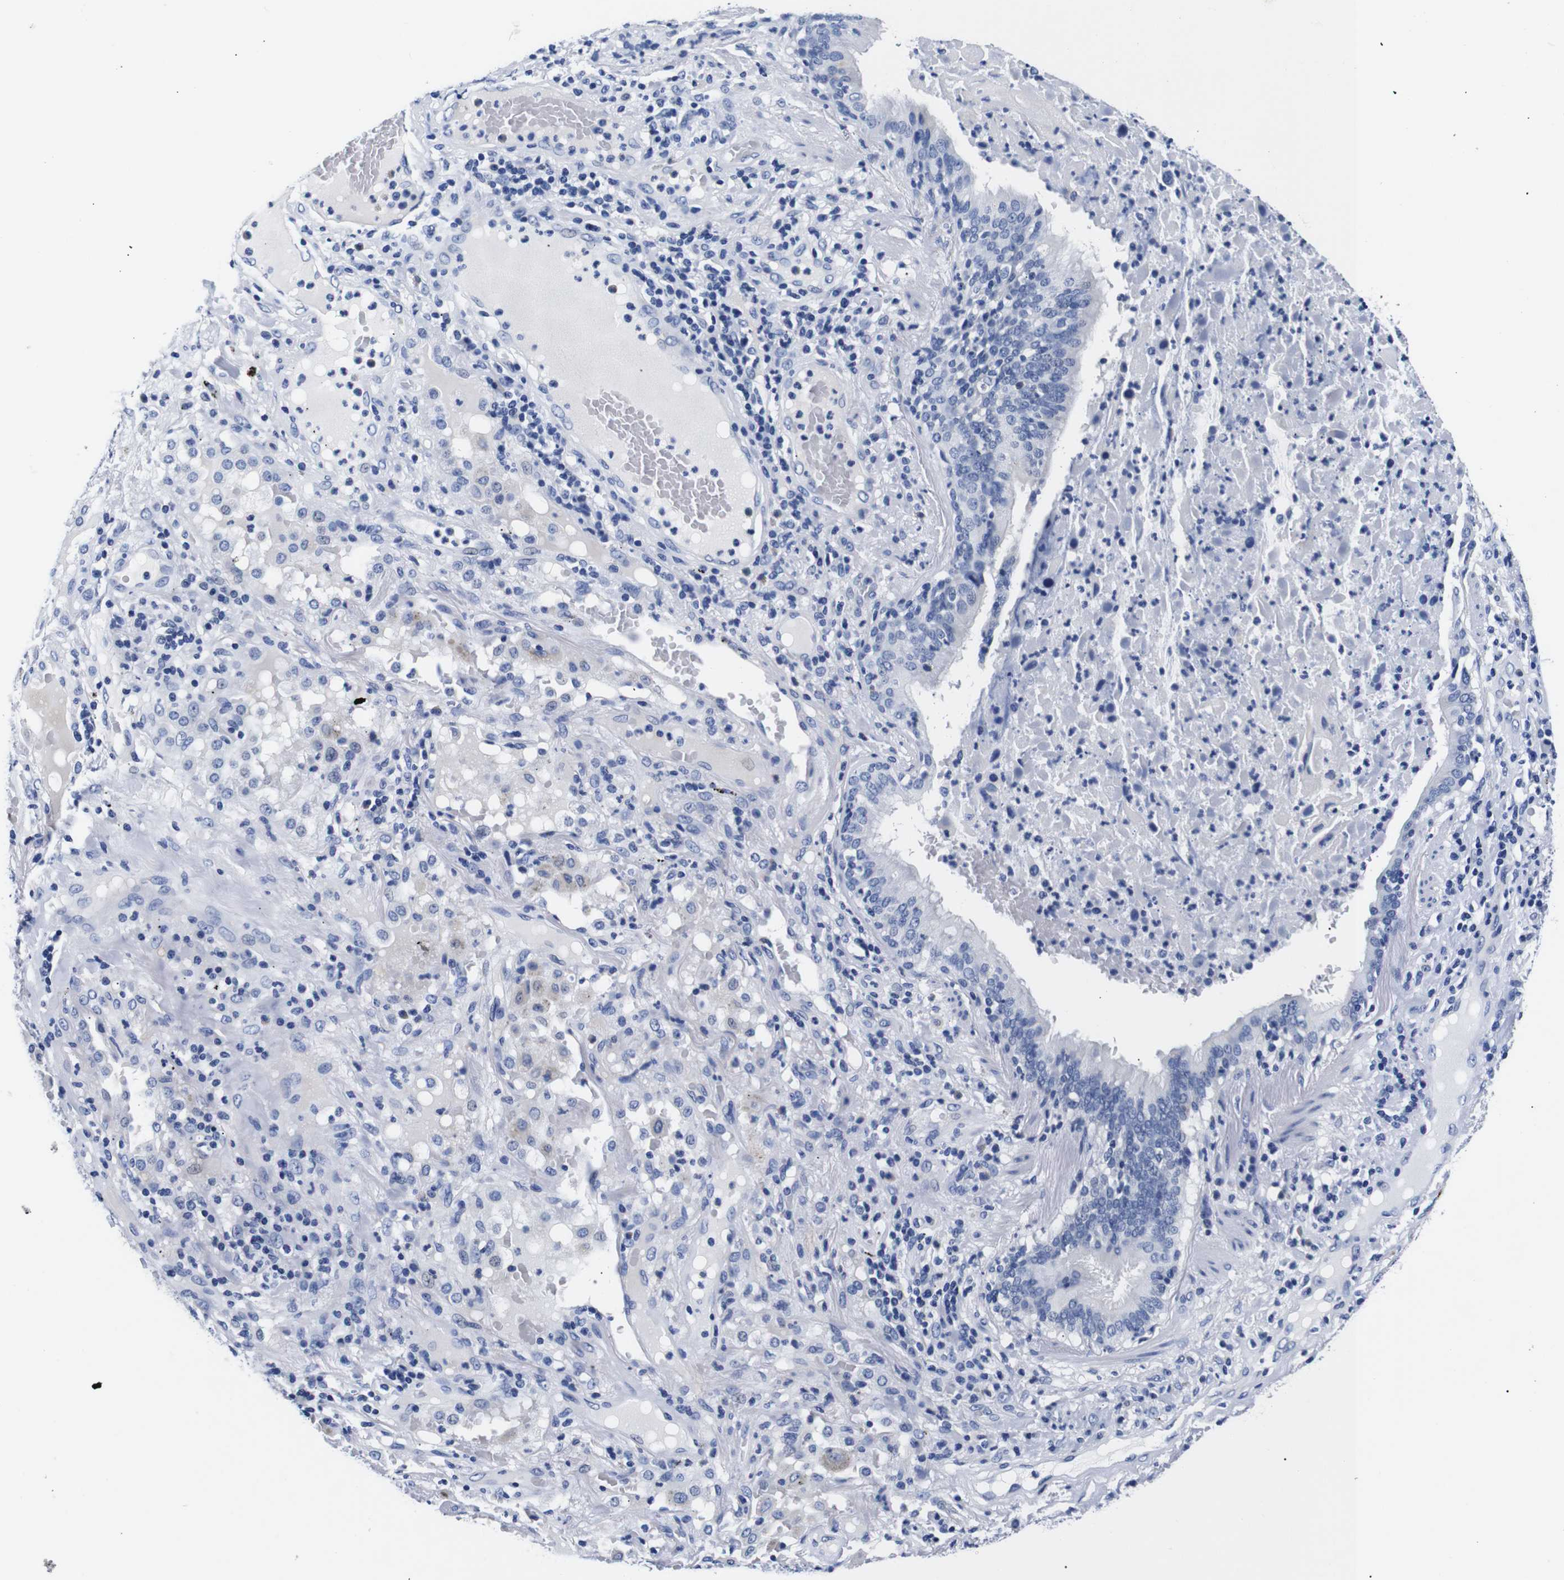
{"staining": {"intensity": "negative", "quantity": "none", "location": "none"}, "tissue": "lung cancer", "cell_type": "Tumor cells", "image_type": "cancer", "snomed": [{"axis": "morphology", "description": "Squamous cell carcinoma, NOS"}, {"axis": "topography", "description": "Lung"}], "caption": "Immunohistochemical staining of human lung squamous cell carcinoma exhibits no significant positivity in tumor cells.", "gene": "GAP43", "patient": {"sex": "male", "age": 57}}